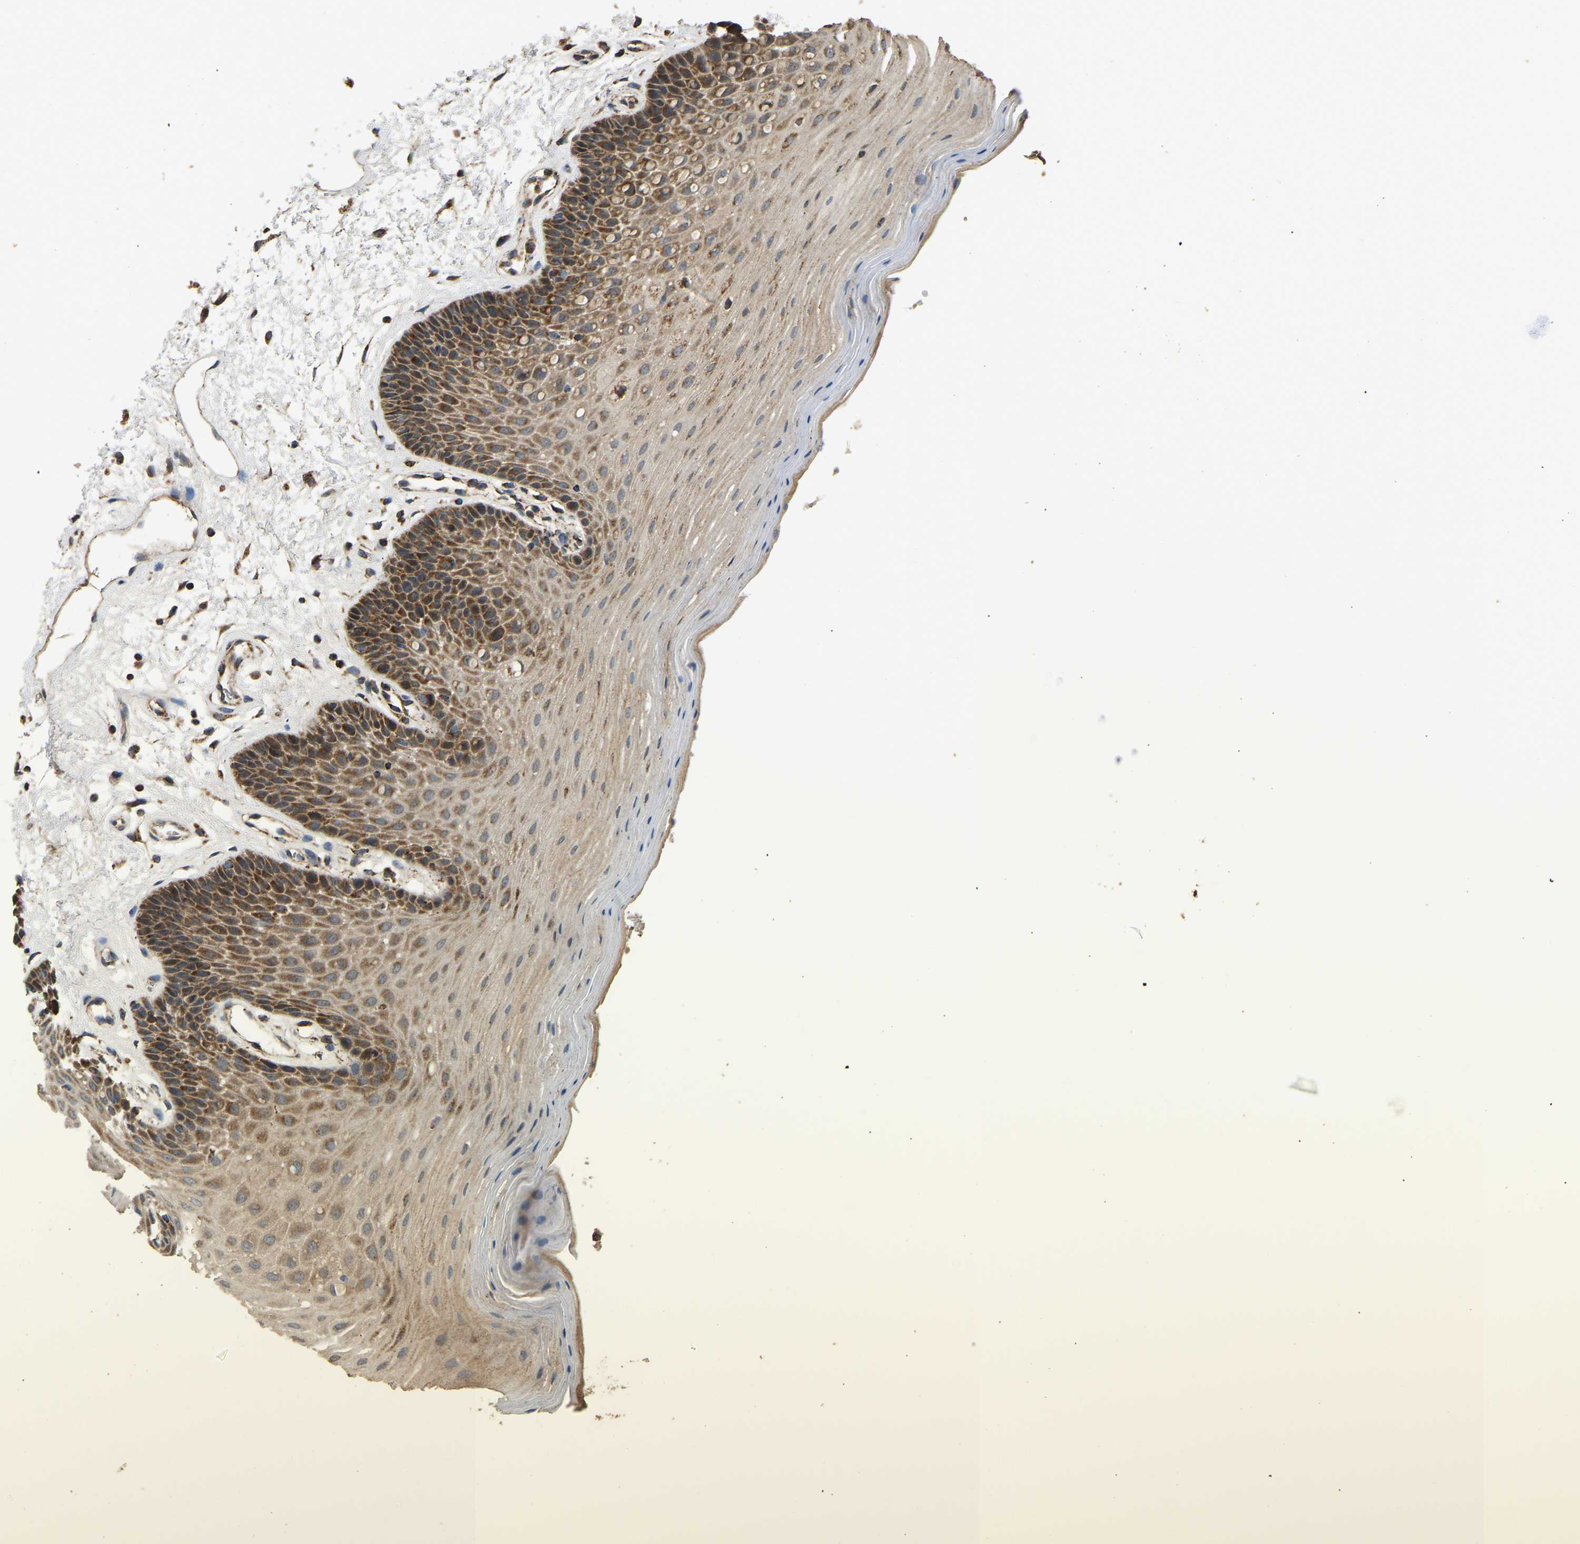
{"staining": {"intensity": "moderate", "quantity": ">75%", "location": "cytoplasmic/membranous"}, "tissue": "oral mucosa", "cell_type": "Squamous epithelial cells", "image_type": "normal", "snomed": [{"axis": "morphology", "description": "Normal tissue, NOS"}, {"axis": "morphology", "description": "Squamous cell carcinoma, NOS"}, {"axis": "topography", "description": "Oral tissue"}, {"axis": "topography", "description": "Head-Neck"}], "caption": "Oral mucosa stained with DAB (3,3'-diaminobenzidine) IHC shows medium levels of moderate cytoplasmic/membranous staining in approximately >75% of squamous epithelial cells. (brown staining indicates protein expression, while blue staining denotes nuclei).", "gene": "TUFM", "patient": {"sex": "male", "age": 71}}